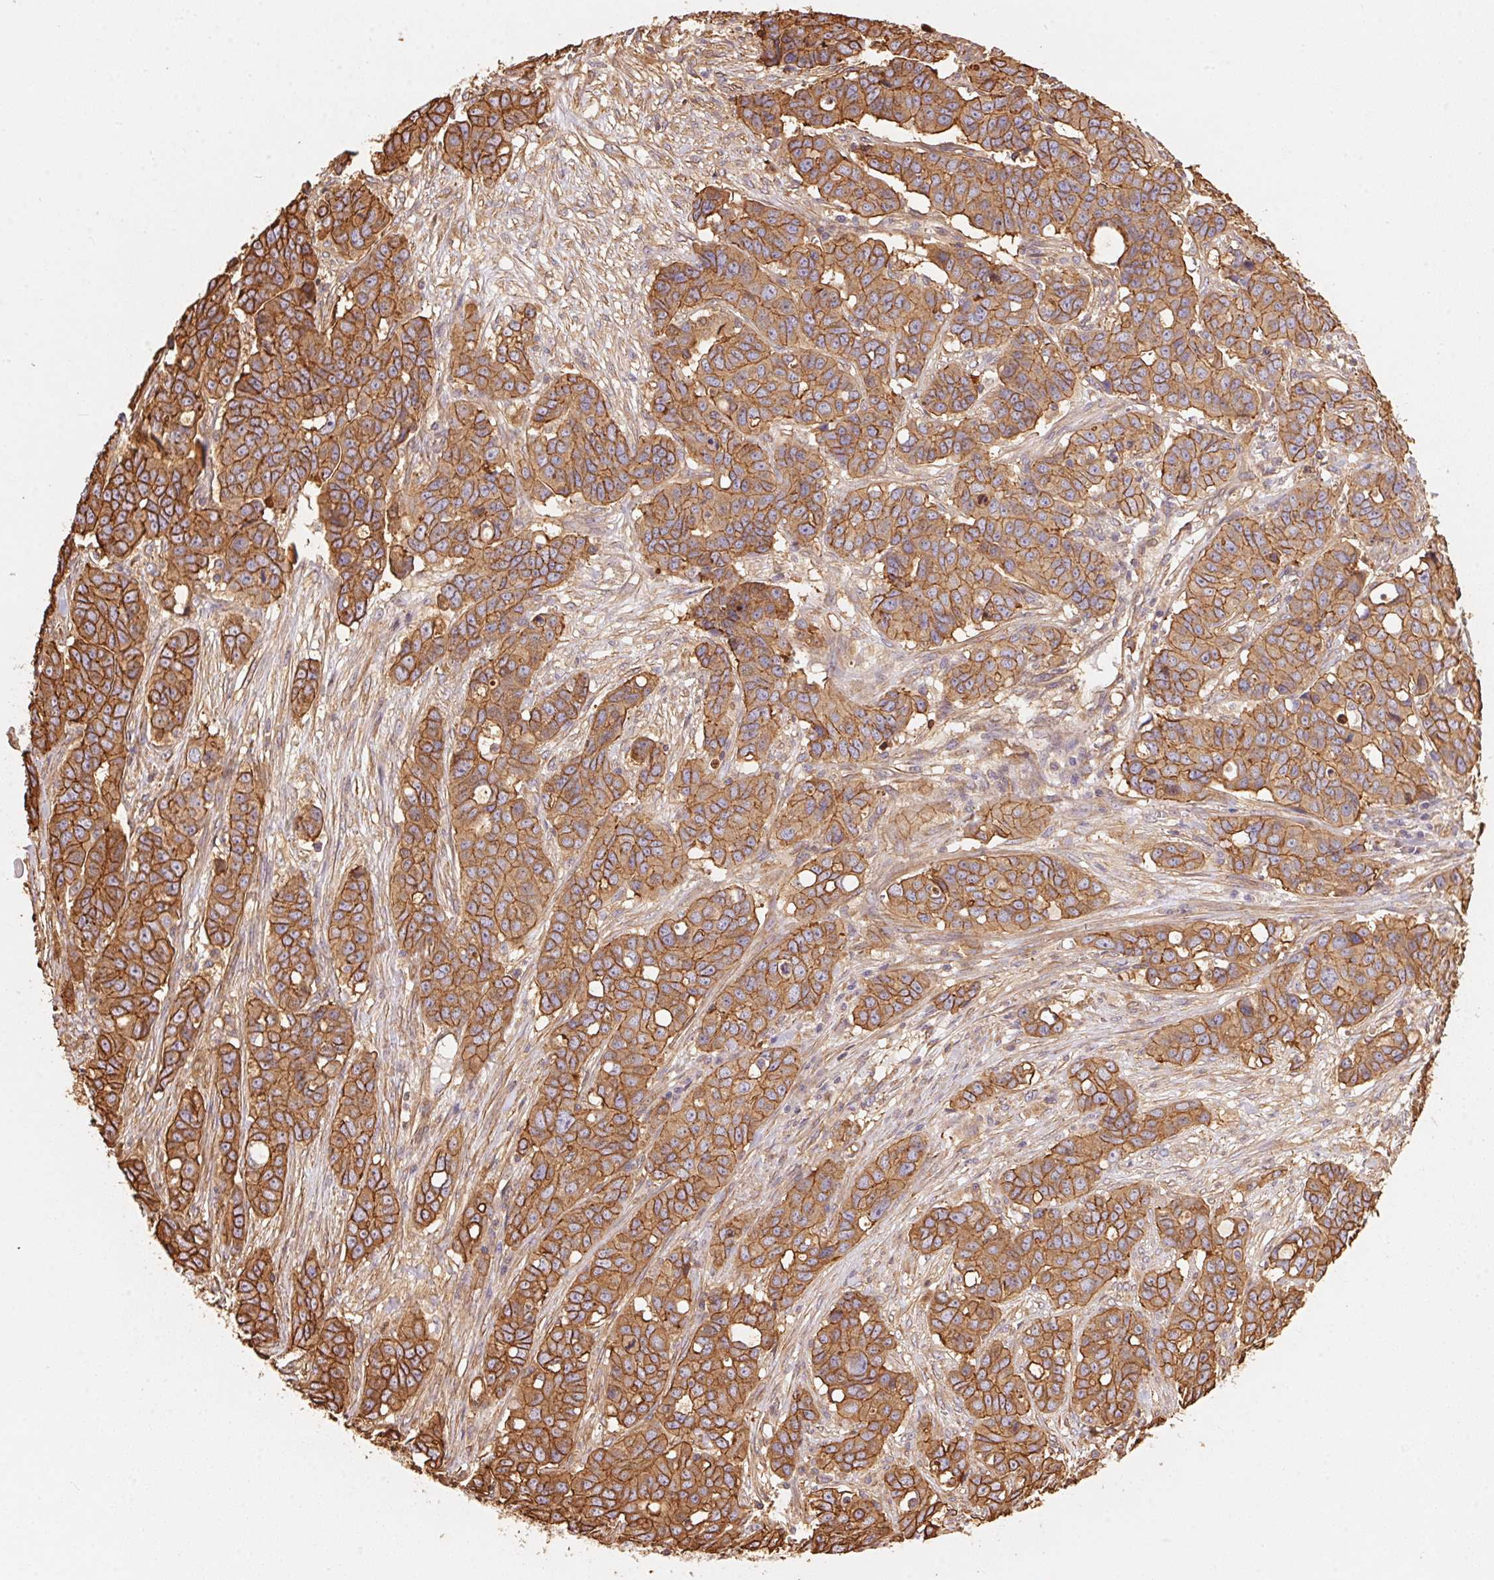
{"staining": {"intensity": "moderate", "quantity": ">75%", "location": "cytoplasmic/membranous"}, "tissue": "ovarian cancer", "cell_type": "Tumor cells", "image_type": "cancer", "snomed": [{"axis": "morphology", "description": "Carcinoma, endometroid"}, {"axis": "topography", "description": "Ovary"}], "caption": "Human endometroid carcinoma (ovarian) stained for a protein (brown) reveals moderate cytoplasmic/membranous positive staining in approximately >75% of tumor cells.", "gene": "FRAS1", "patient": {"sex": "female", "age": 78}}